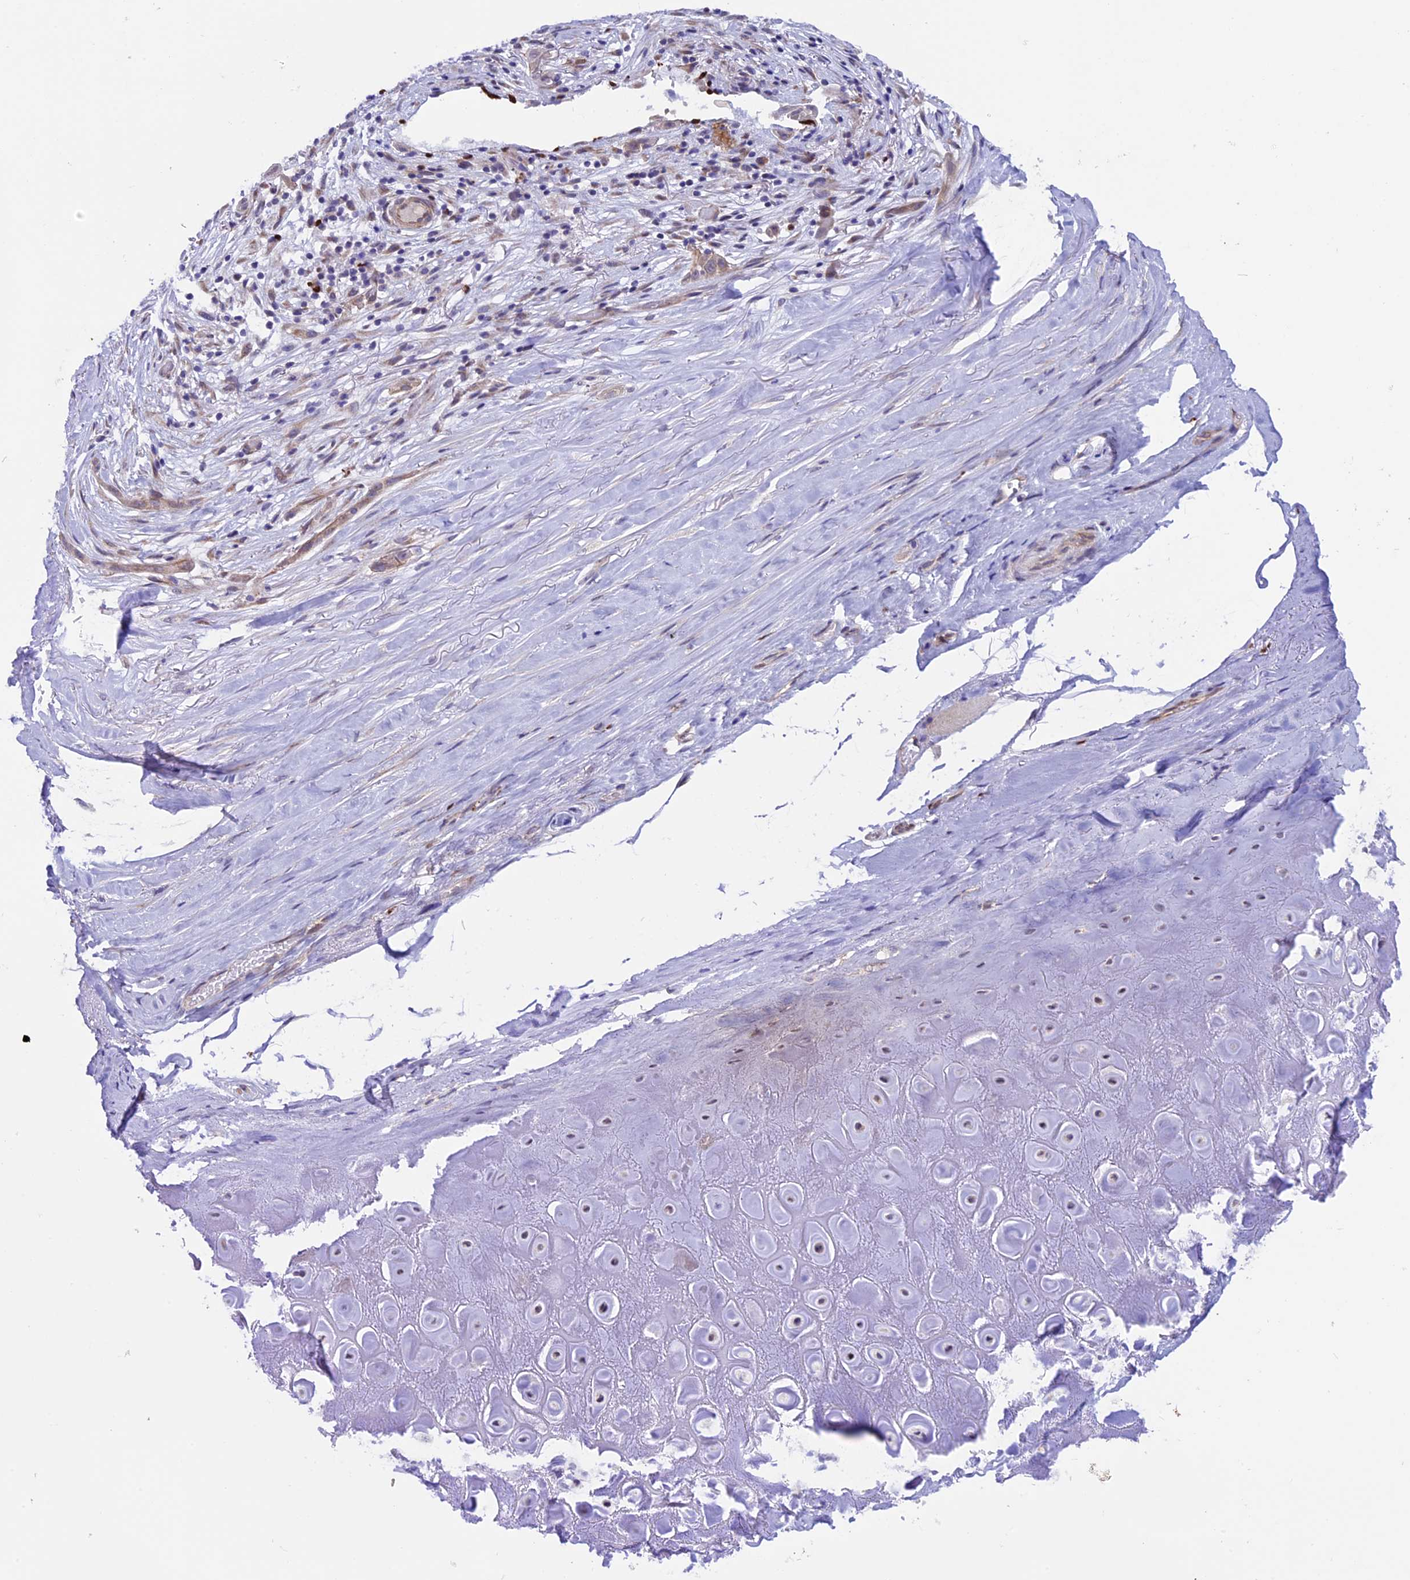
{"staining": {"intensity": "moderate", "quantity": "<25%", "location": "cytoplasmic/membranous"}, "tissue": "adipose tissue", "cell_type": "Adipocytes", "image_type": "normal", "snomed": [{"axis": "morphology", "description": "Normal tissue, NOS"}, {"axis": "morphology", "description": "Basal cell carcinoma"}, {"axis": "topography", "description": "Skin"}], "caption": "An IHC photomicrograph of benign tissue is shown. Protein staining in brown labels moderate cytoplasmic/membranous positivity in adipose tissue within adipocytes.", "gene": "TMEM171", "patient": {"sex": "female", "age": 89}}